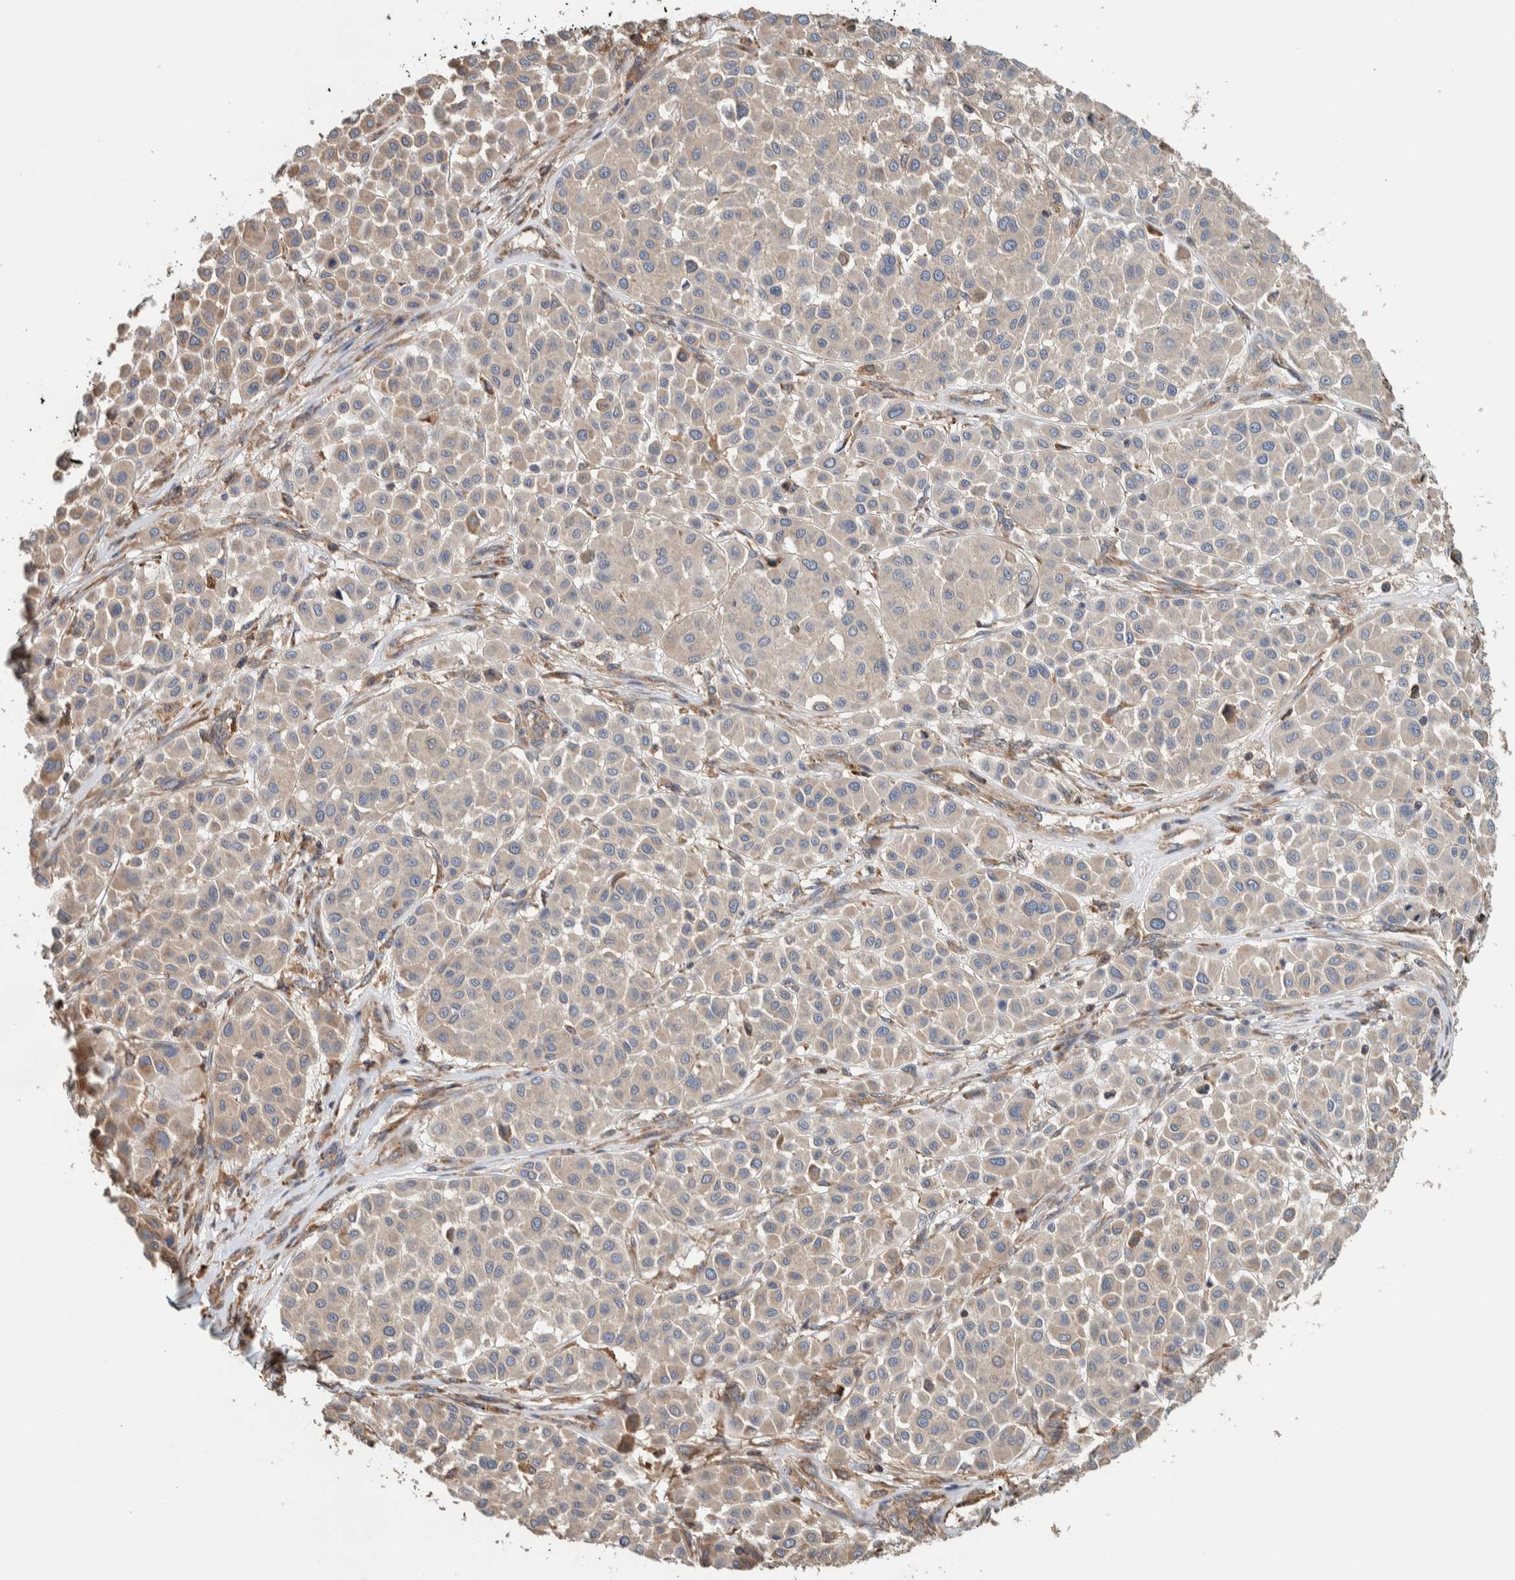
{"staining": {"intensity": "weak", "quantity": "<25%", "location": "cytoplasmic/membranous"}, "tissue": "melanoma", "cell_type": "Tumor cells", "image_type": "cancer", "snomed": [{"axis": "morphology", "description": "Malignant melanoma, Metastatic site"}, {"axis": "topography", "description": "Soft tissue"}], "caption": "A micrograph of melanoma stained for a protein shows no brown staining in tumor cells.", "gene": "PLA2G3", "patient": {"sex": "male", "age": 41}}